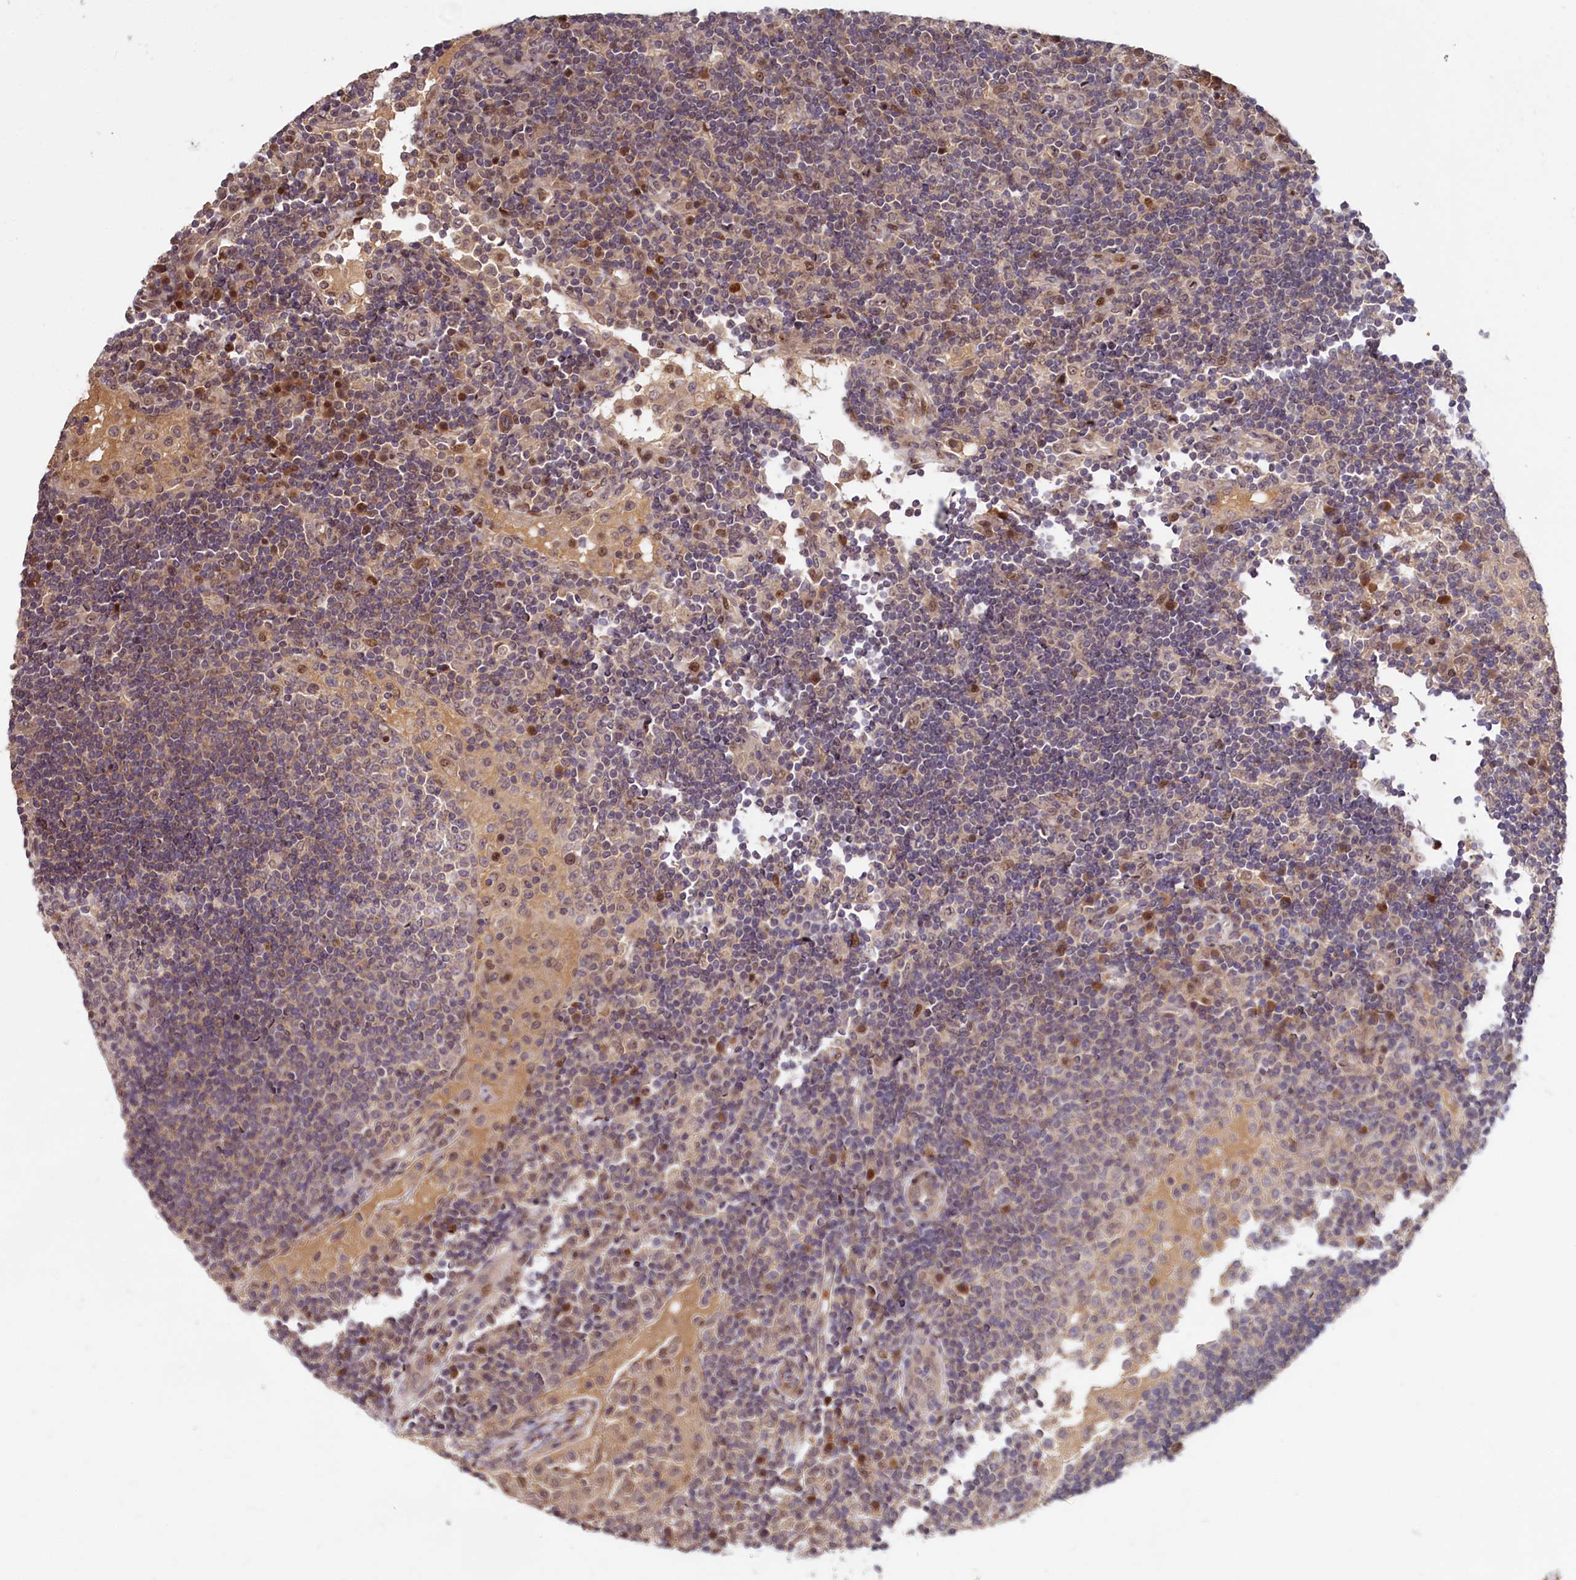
{"staining": {"intensity": "moderate", "quantity": "<25%", "location": "cytoplasmic/membranous,nuclear"}, "tissue": "lymph node", "cell_type": "Germinal center cells", "image_type": "normal", "snomed": [{"axis": "morphology", "description": "Normal tissue, NOS"}, {"axis": "topography", "description": "Lymph node"}], "caption": "Approximately <25% of germinal center cells in unremarkable lymph node demonstrate moderate cytoplasmic/membranous,nuclear protein positivity as visualized by brown immunohistochemical staining.", "gene": "N4BP2L1", "patient": {"sex": "female", "age": 53}}